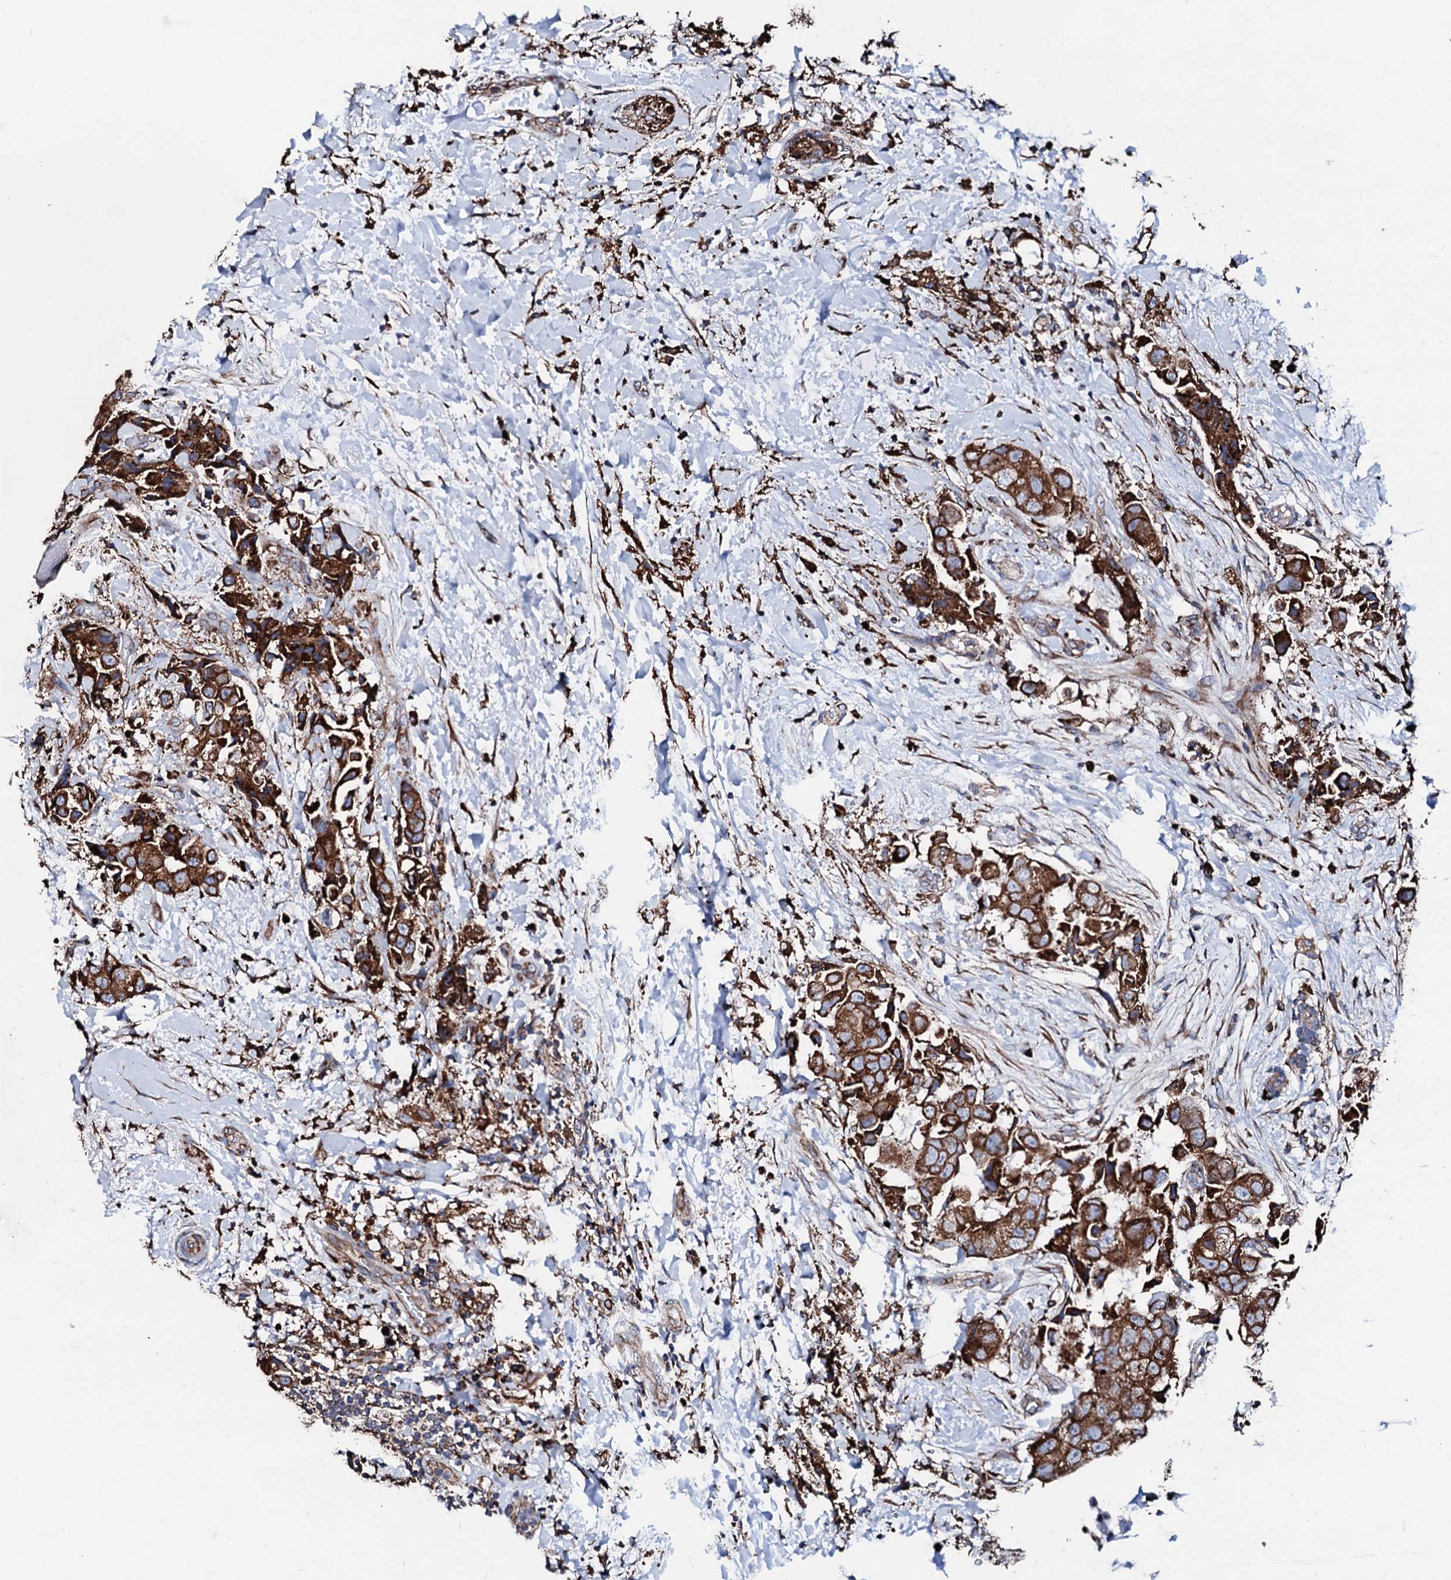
{"staining": {"intensity": "strong", "quantity": ">75%", "location": "cytoplasmic/membranous"}, "tissue": "breast cancer", "cell_type": "Tumor cells", "image_type": "cancer", "snomed": [{"axis": "morphology", "description": "Normal tissue, NOS"}, {"axis": "morphology", "description": "Duct carcinoma"}, {"axis": "topography", "description": "Breast"}], "caption": "This is an image of immunohistochemistry (IHC) staining of intraductal carcinoma (breast), which shows strong staining in the cytoplasmic/membranous of tumor cells.", "gene": "AMDHD1", "patient": {"sex": "female", "age": 62}}